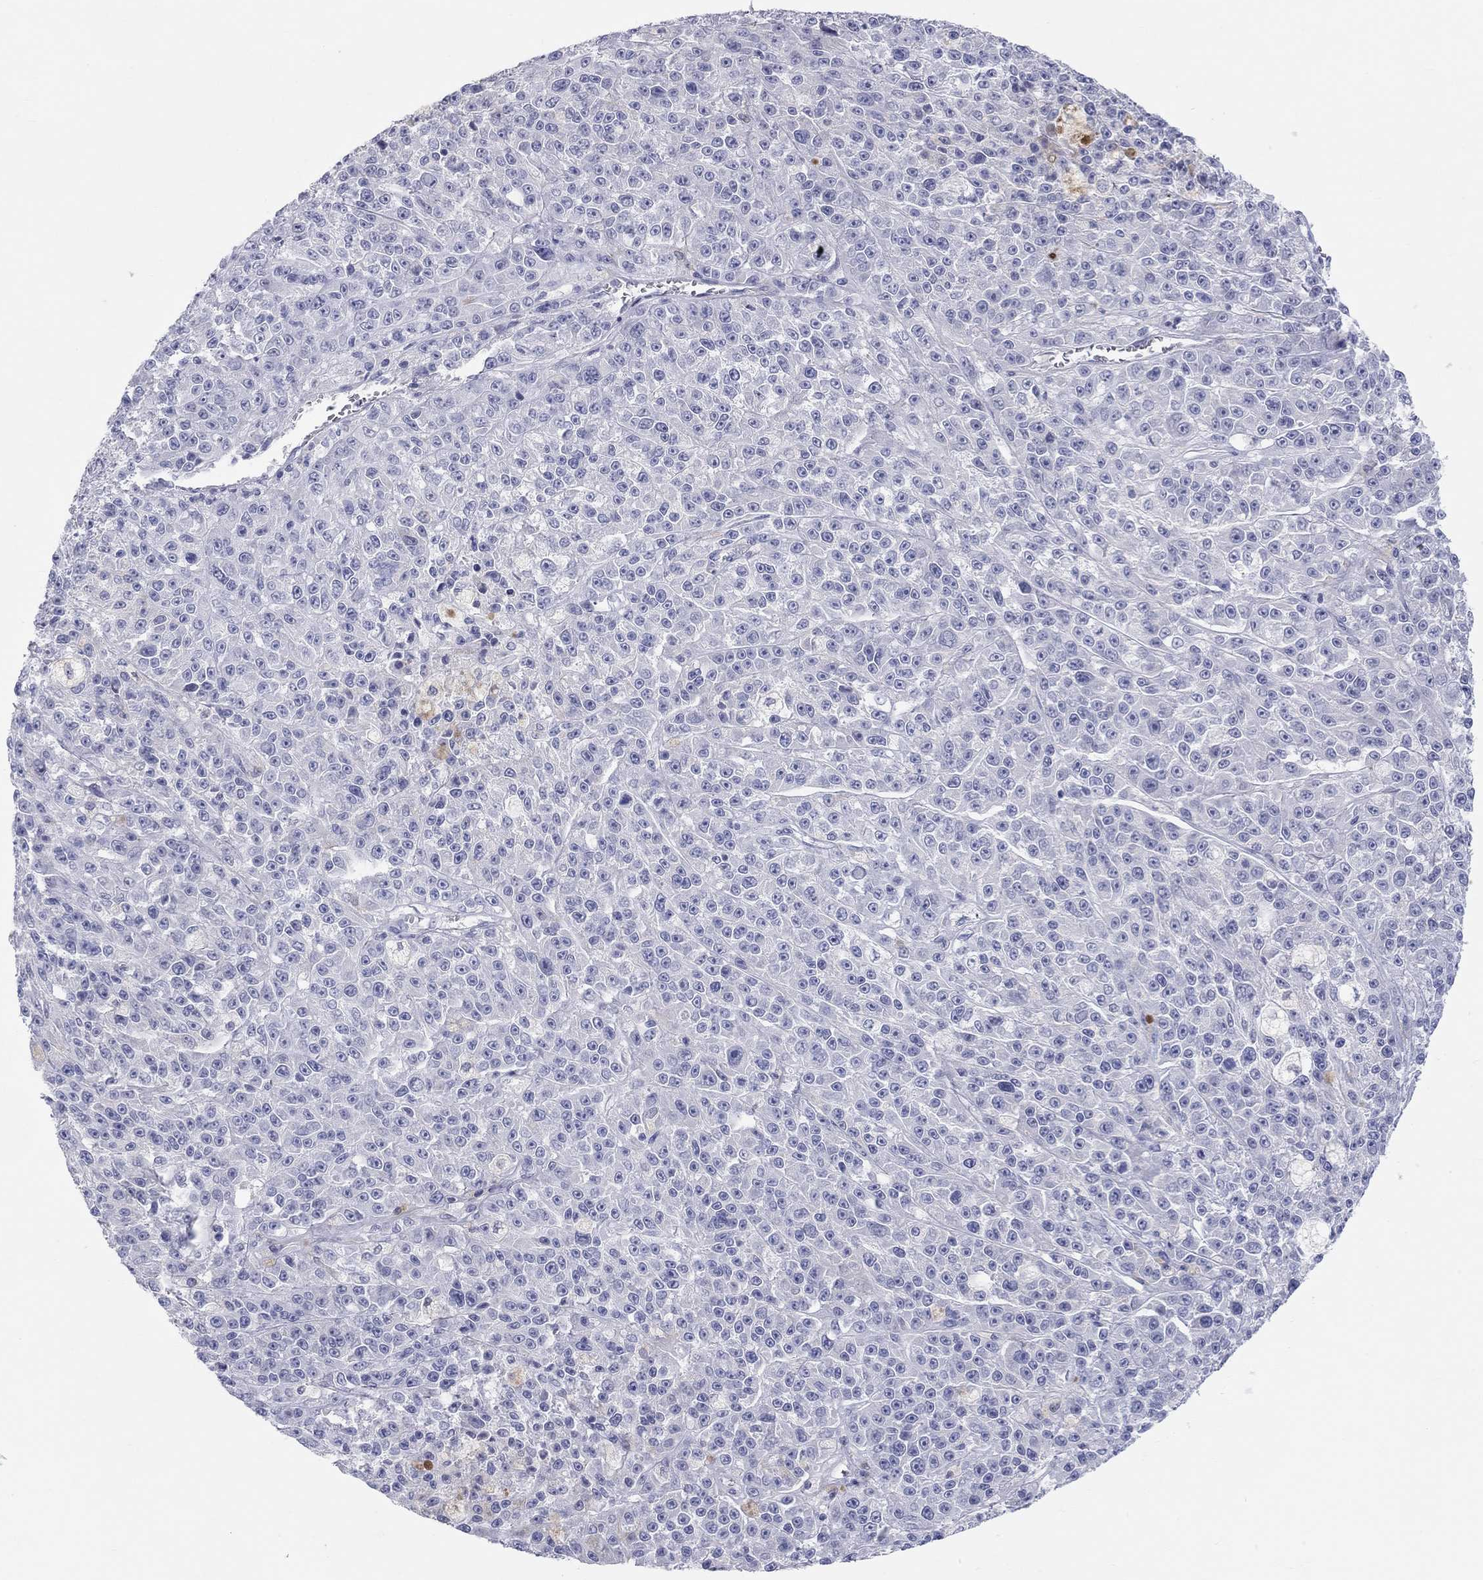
{"staining": {"intensity": "negative", "quantity": "none", "location": "none"}, "tissue": "melanoma", "cell_type": "Tumor cells", "image_type": "cancer", "snomed": [{"axis": "morphology", "description": "Malignant melanoma, NOS"}, {"axis": "topography", "description": "Skin"}], "caption": "Immunohistochemical staining of human melanoma reveals no significant positivity in tumor cells. (IHC, brightfield microscopy, high magnification).", "gene": "PCDHGC5", "patient": {"sex": "female", "age": 58}}